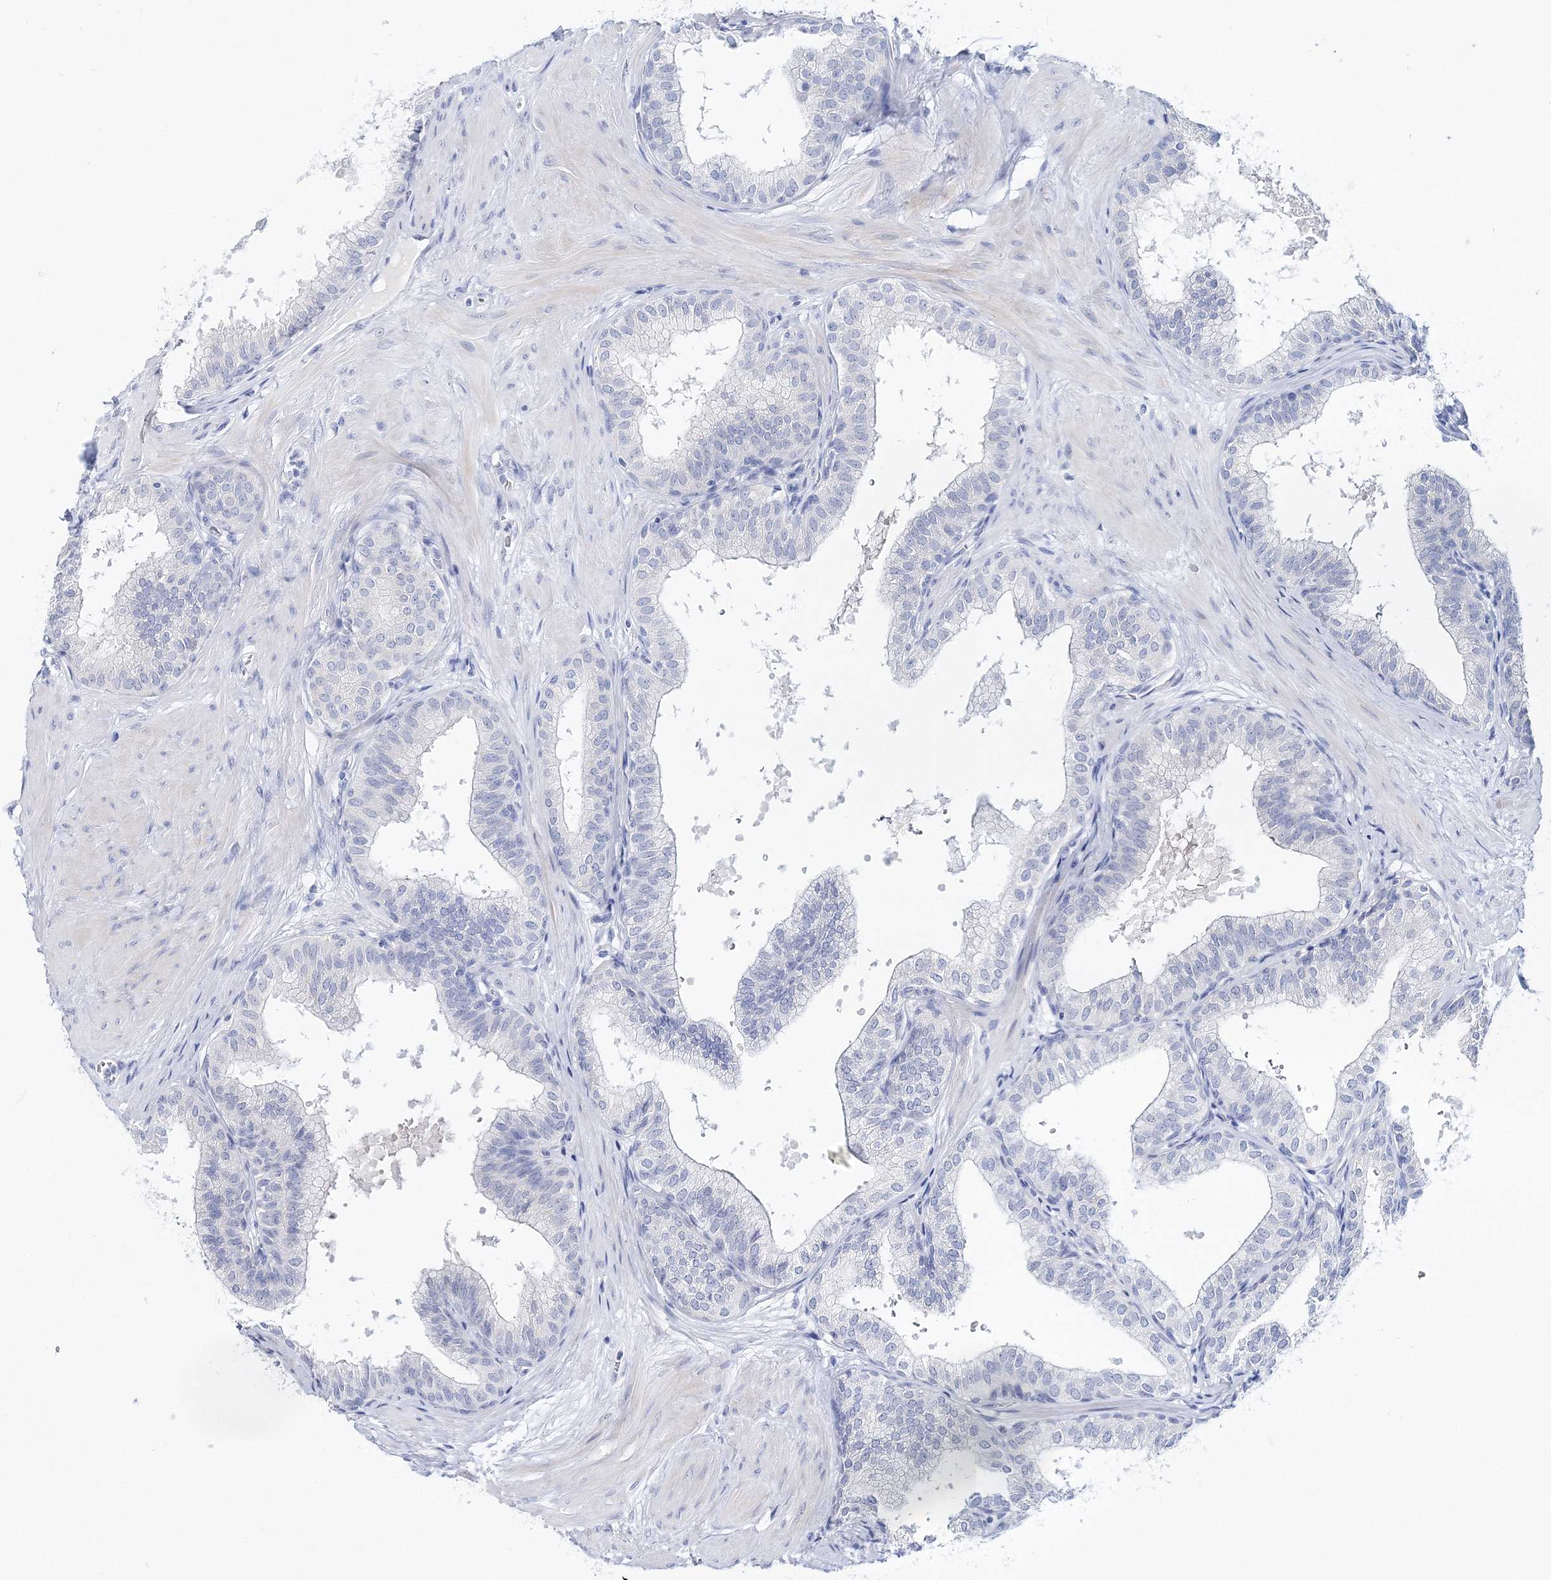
{"staining": {"intensity": "negative", "quantity": "none", "location": "none"}, "tissue": "prostate", "cell_type": "Glandular cells", "image_type": "normal", "snomed": [{"axis": "morphology", "description": "Normal tissue, NOS"}, {"axis": "topography", "description": "Prostate"}], "caption": "High power microscopy histopathology image of an immunohistochemistry histopathology image of benign prostate, revealing no significant positivity in glandular cells.", "gene": "MYOZ2", "patient": {"sex": "male", "age": 60}}